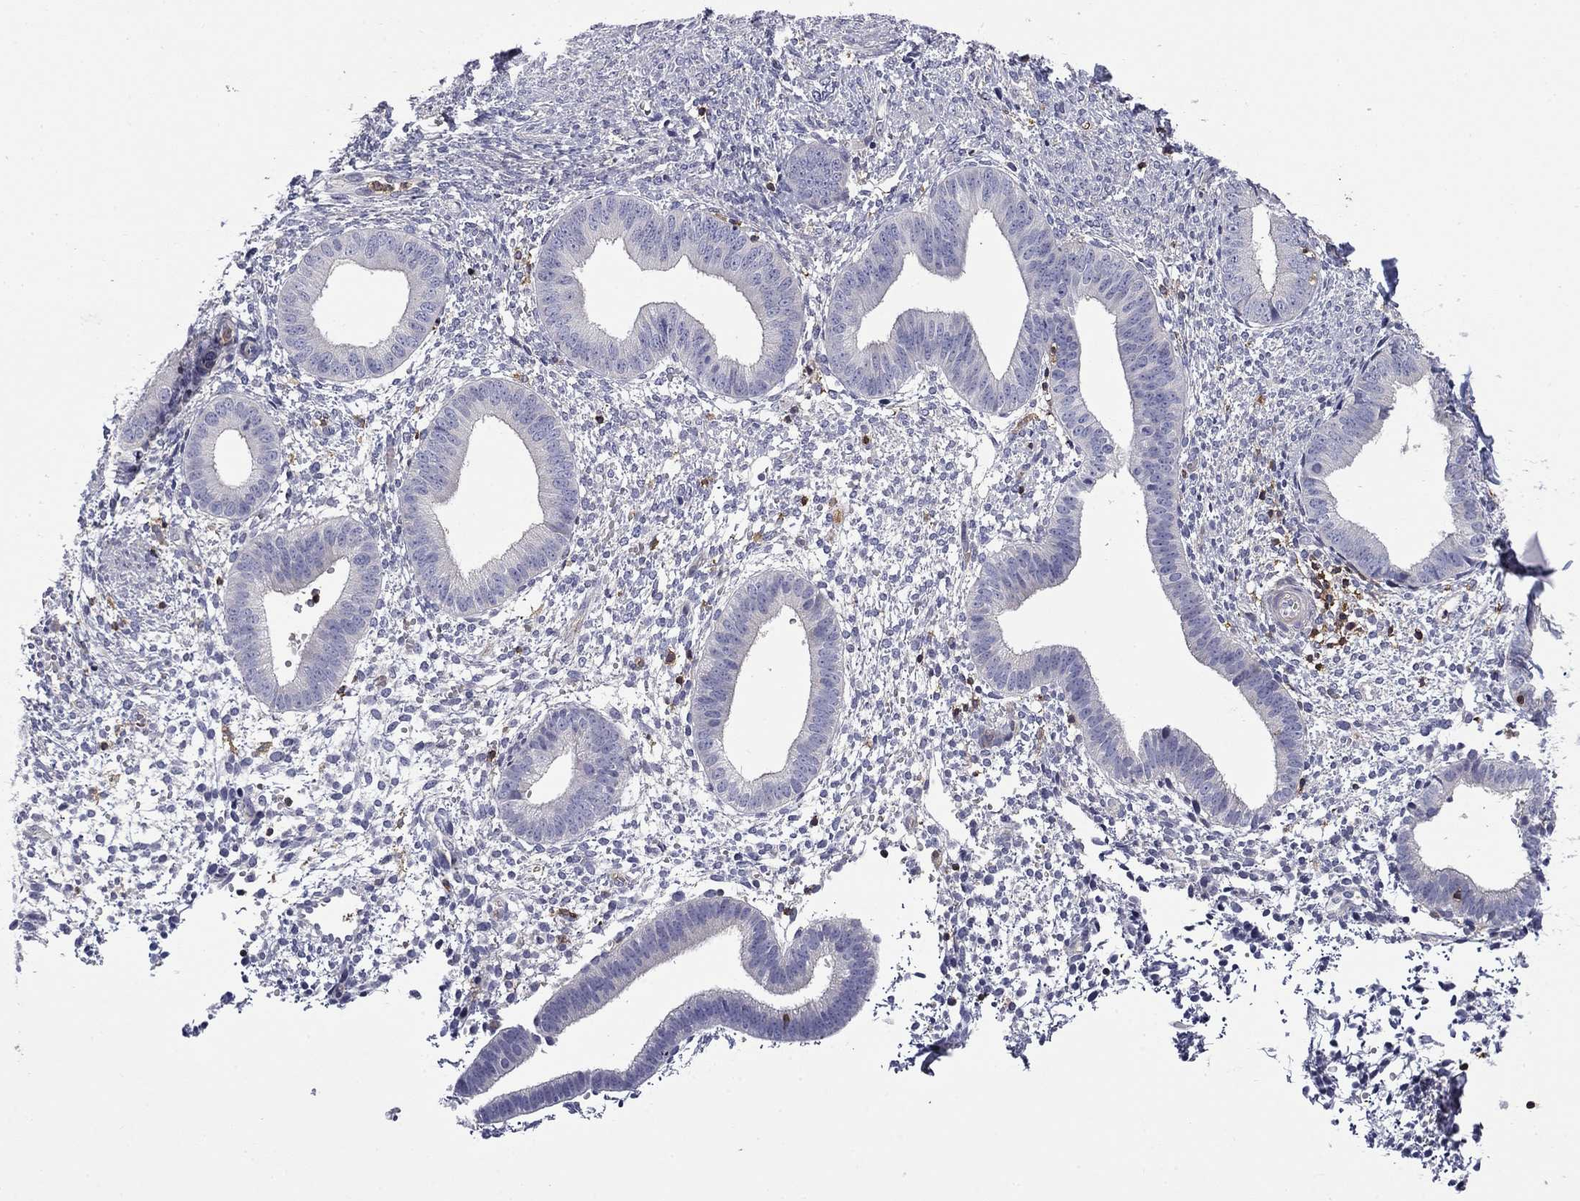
{"staining": {"intensity": "negative", "quantity": "none", "location": "none"}, "tissue": "endometrium", "cell_type": "Cells in endometrial stroma", "image_type": "normal", "snomed": [{"axis": "morphology", "description": "Normal tissue, NOS"}, {"axis": "topography", "description": "Endometrium"}], "caption": "This micrograph is of benign endometrium stained with immunohistochemistry to label a protein in brown with the nuclei are counter-stained blue. There is no positivity in cells in endometrial stroma.", "gene": "ARHGAP45", "patient": {"sex": "female", "age": 47}}